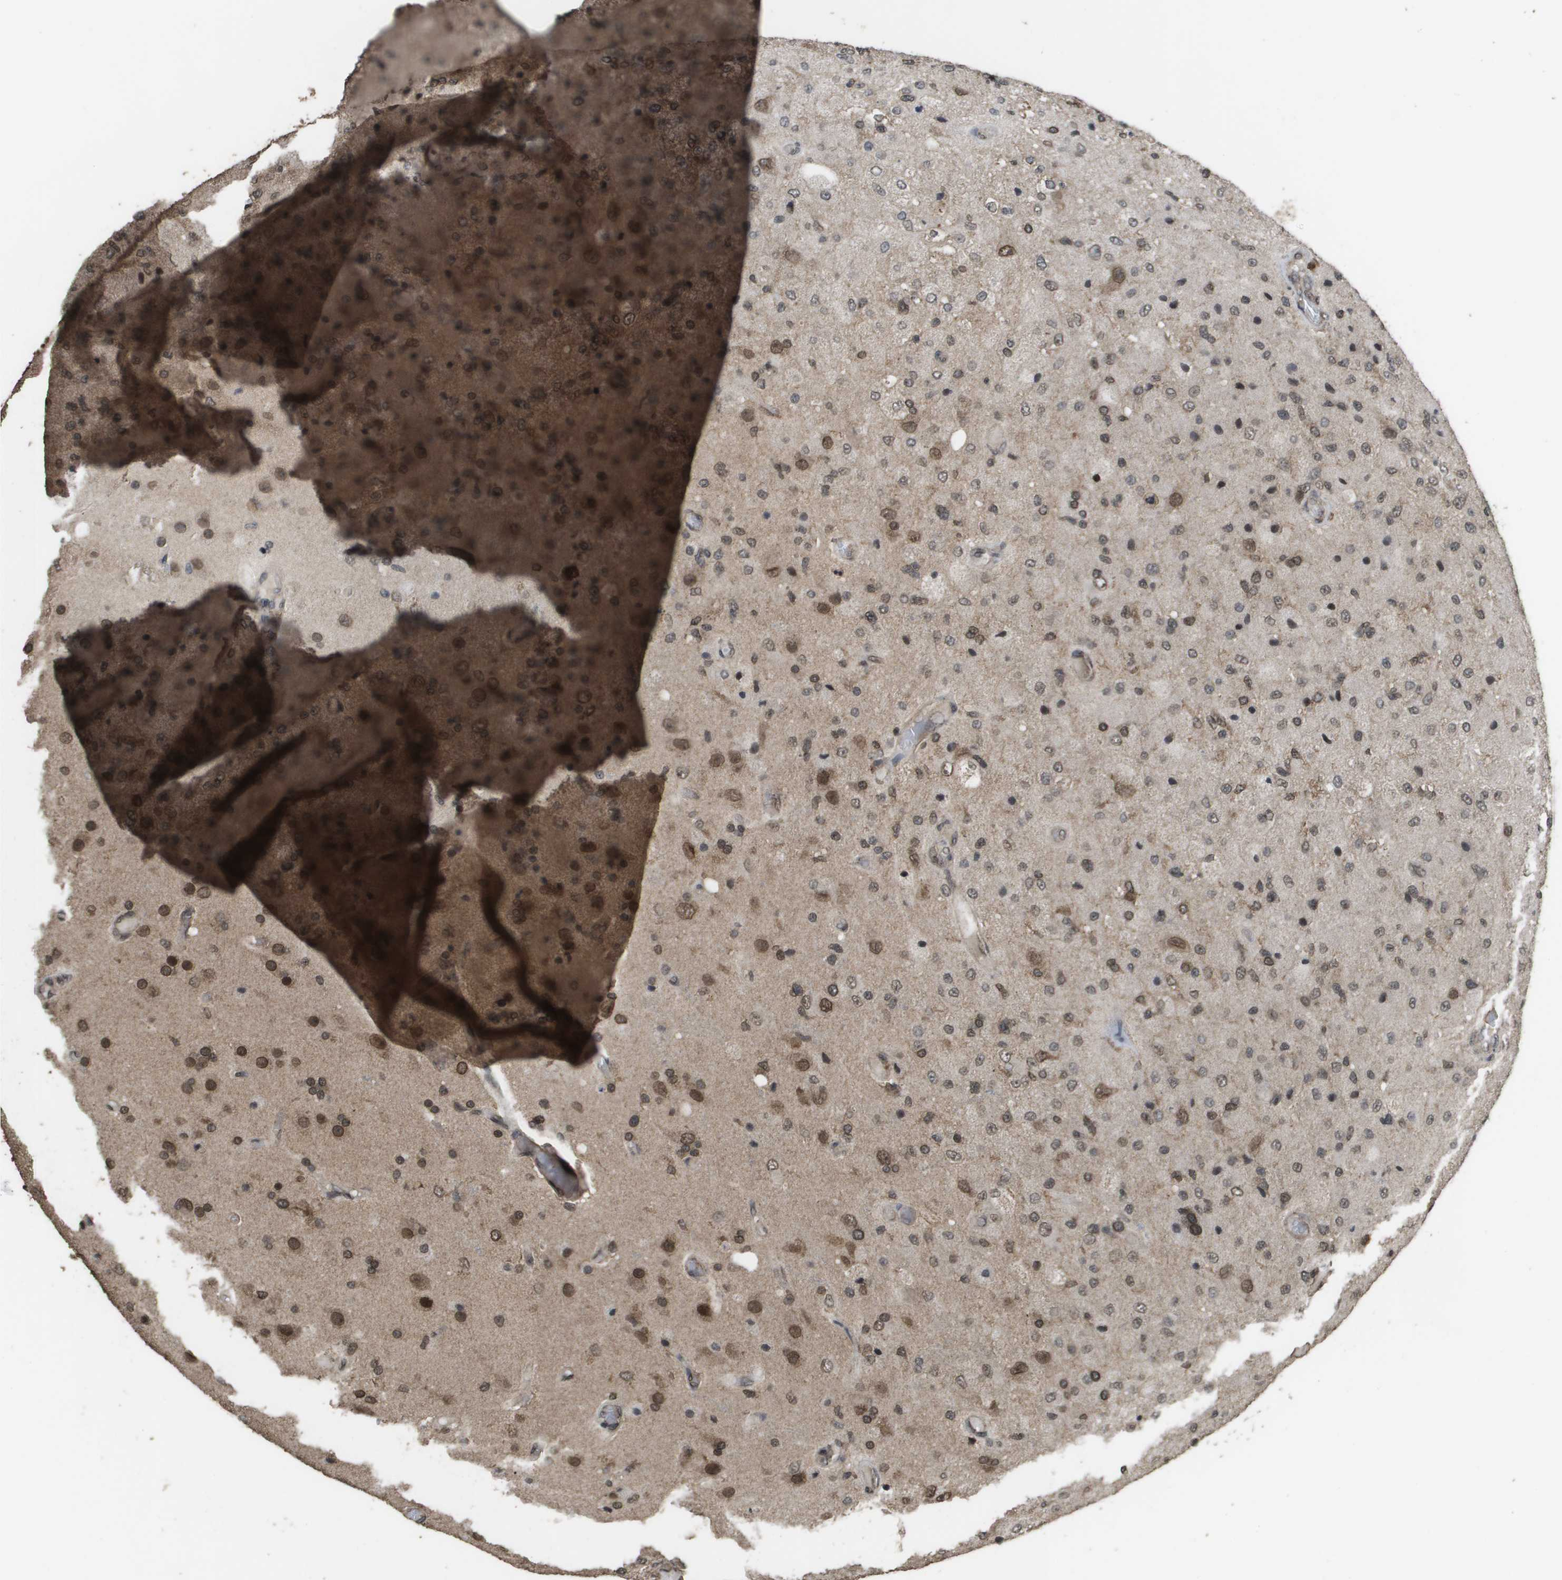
{"staining": {"intensity": "moderate", "quantity": "25%-75%", "location": "nuclear"}, "tissue": "glioma", "cell_type": "Tumor cells", "image_type": "cancer", "snomed": [{"axis": "morphology", "description": "Normal tissue, NOS"}, {"axis": "morphology", "description": "Glioma, malignant, High grade"}, {"axis": "topography", "description": "Cerebral cortex"}], "caption": "Protein staining of malignant glioma (high-grade) tissue reveals moderate nuclear positivity in about 25%-75% of tumor cells.", "gene": "AXIN2", "patient": {"sex": "male", "age": 77}}